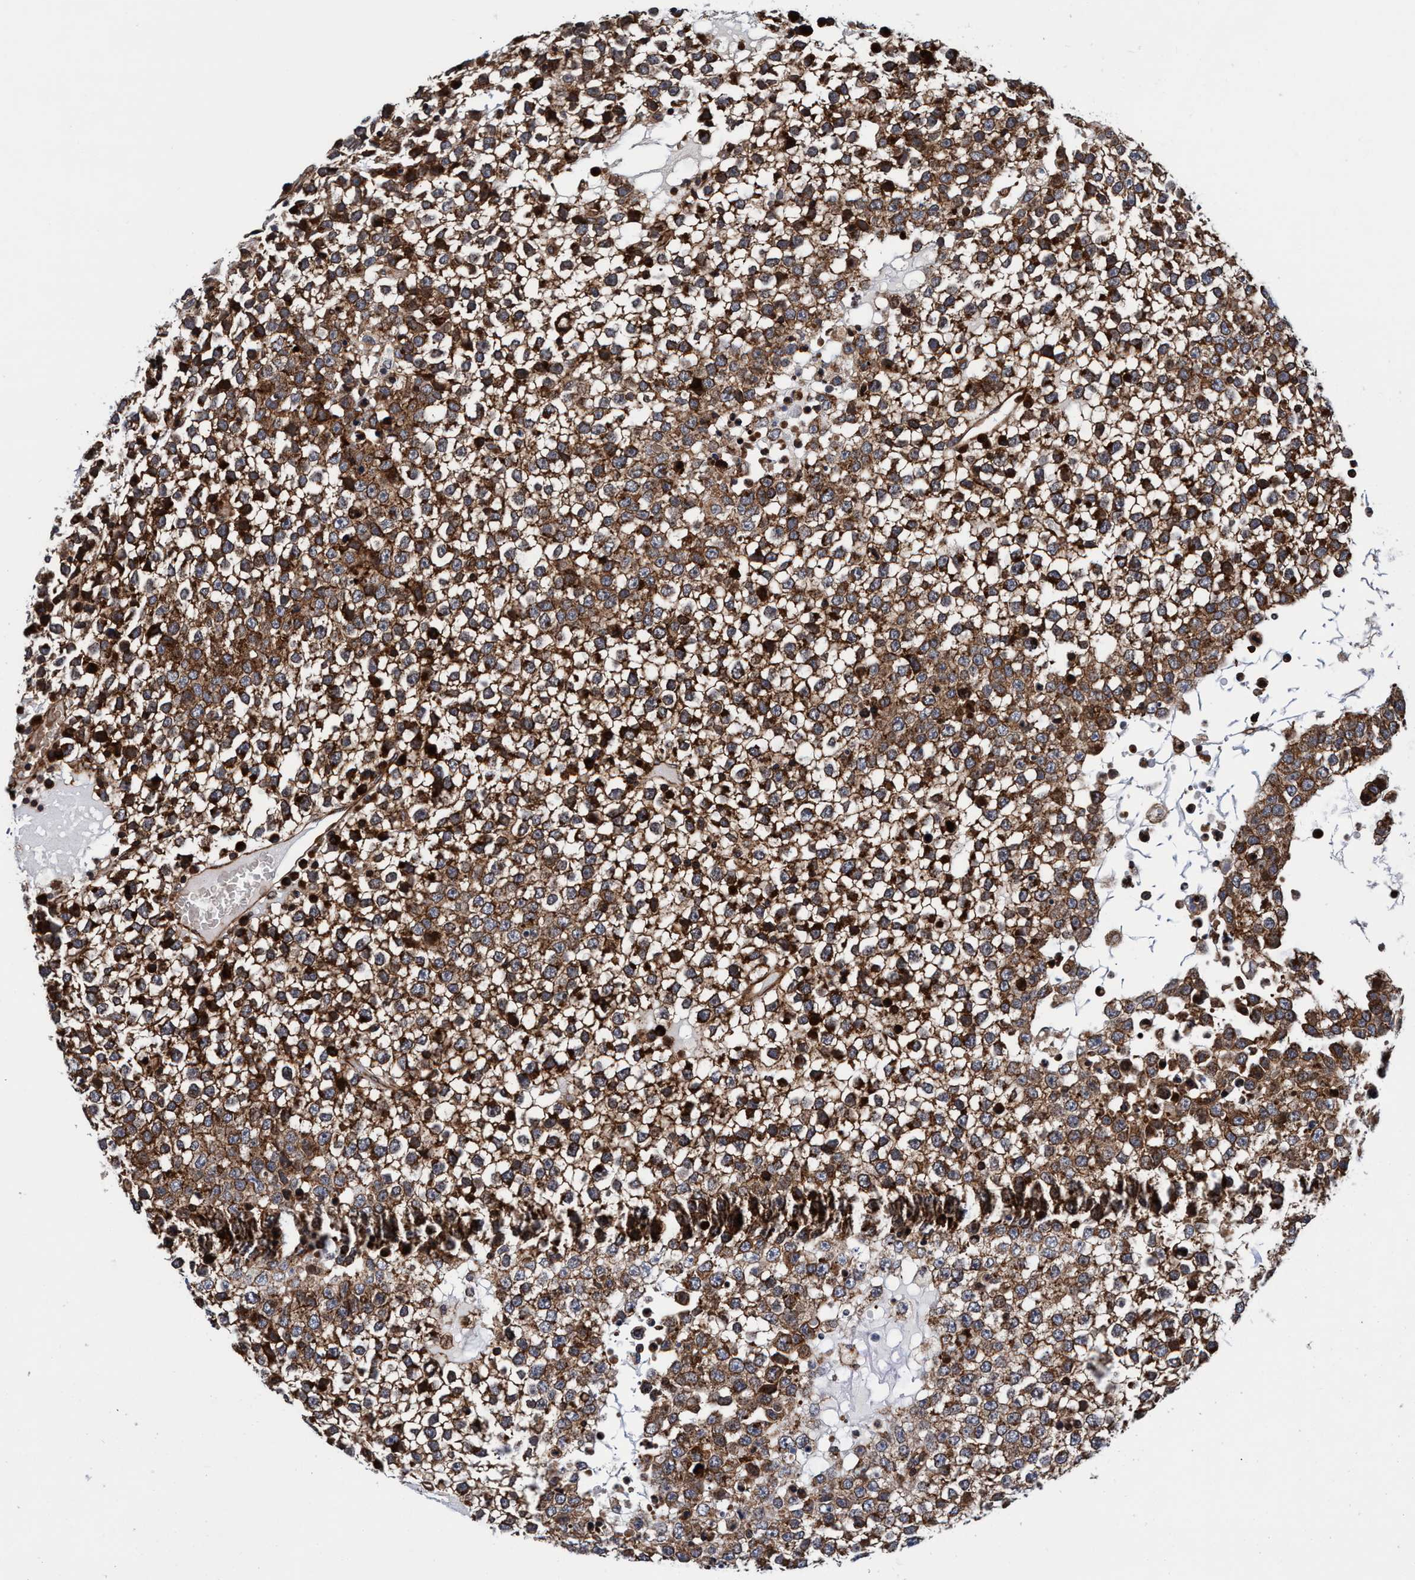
{"staining": {"intensity": "strong", "quantity": ">75%", "location": "cytoplasmic/membranous"}, "tissue": "testis cancer", "cell_type": "Tumor cells", "image_type": "cancer", "snomed": [{"axis": "morphology", "description": "Seminoma, NOS"}, {"axis": "topography", "description": "Testis"}], "caption": "This is a photomicrograph of IHC staining of testis seminoma, which shows strong staining in the cytoplasmic/membranous of tumor cells.", "gene": "MCM3AP", "patient": {"sex": "male", "age": 65}}